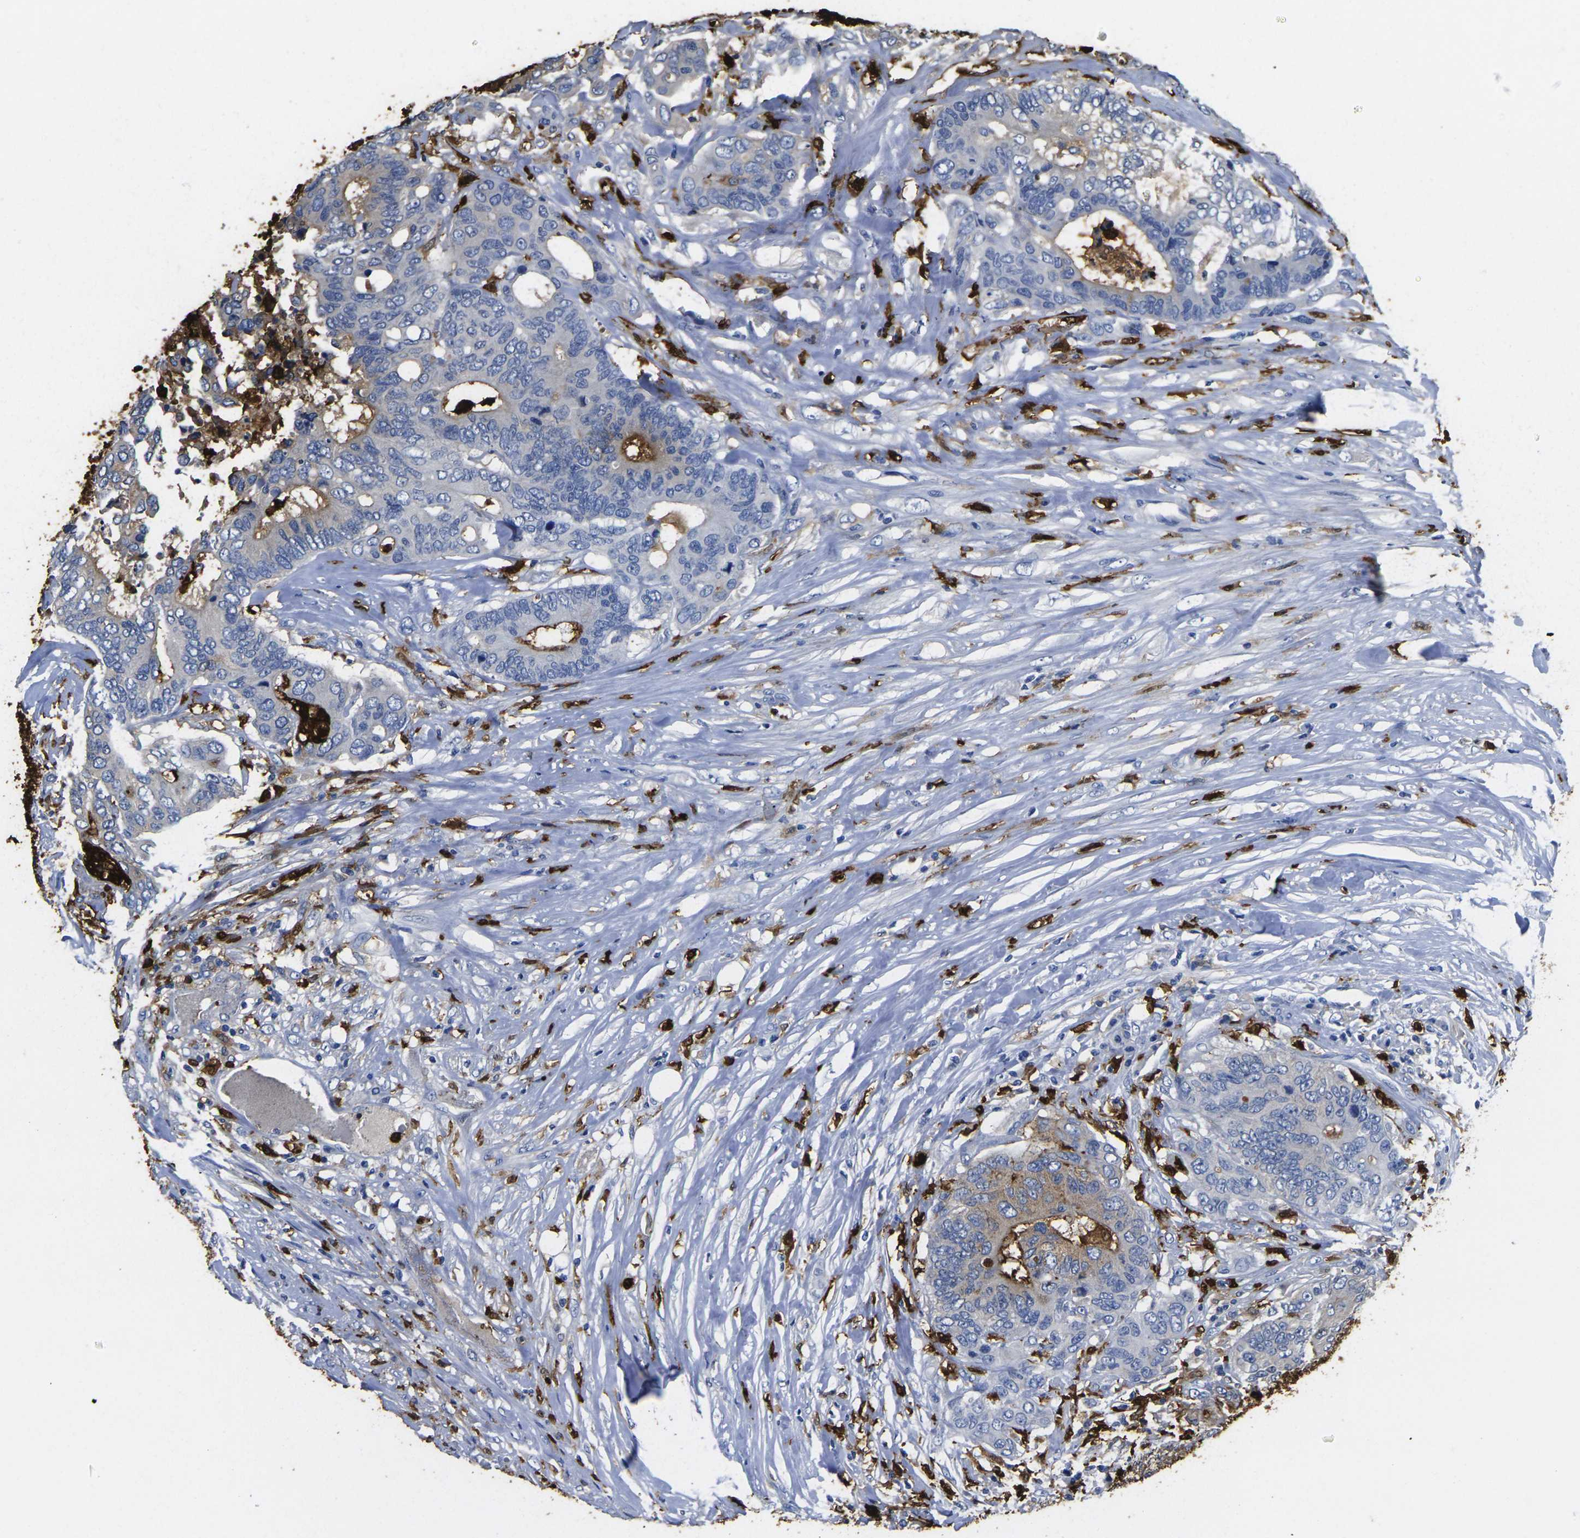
{"staining": {"intensity": "moderate", "quantity": "<25%", "location": "cytoplasmic/membranous"}, "tissue": "colorectal cancer", "cell_type": "Tumor cells", "image_type": "cancer", "snomed": [{"axis": "morphology", "description": "Adenocarcinoma, NOS"}, {"axis": "topography", "description": "Rectum"}], "caption": "A micrograph of colorectal adenocarcinoma stained for a protein demonstrates moderate cytoplasmic/membranous brown staining in tumor cells. Nuclei are stained in blue.", "gene": "S100A9", "patient": {"sex": "male", "age": 55}}